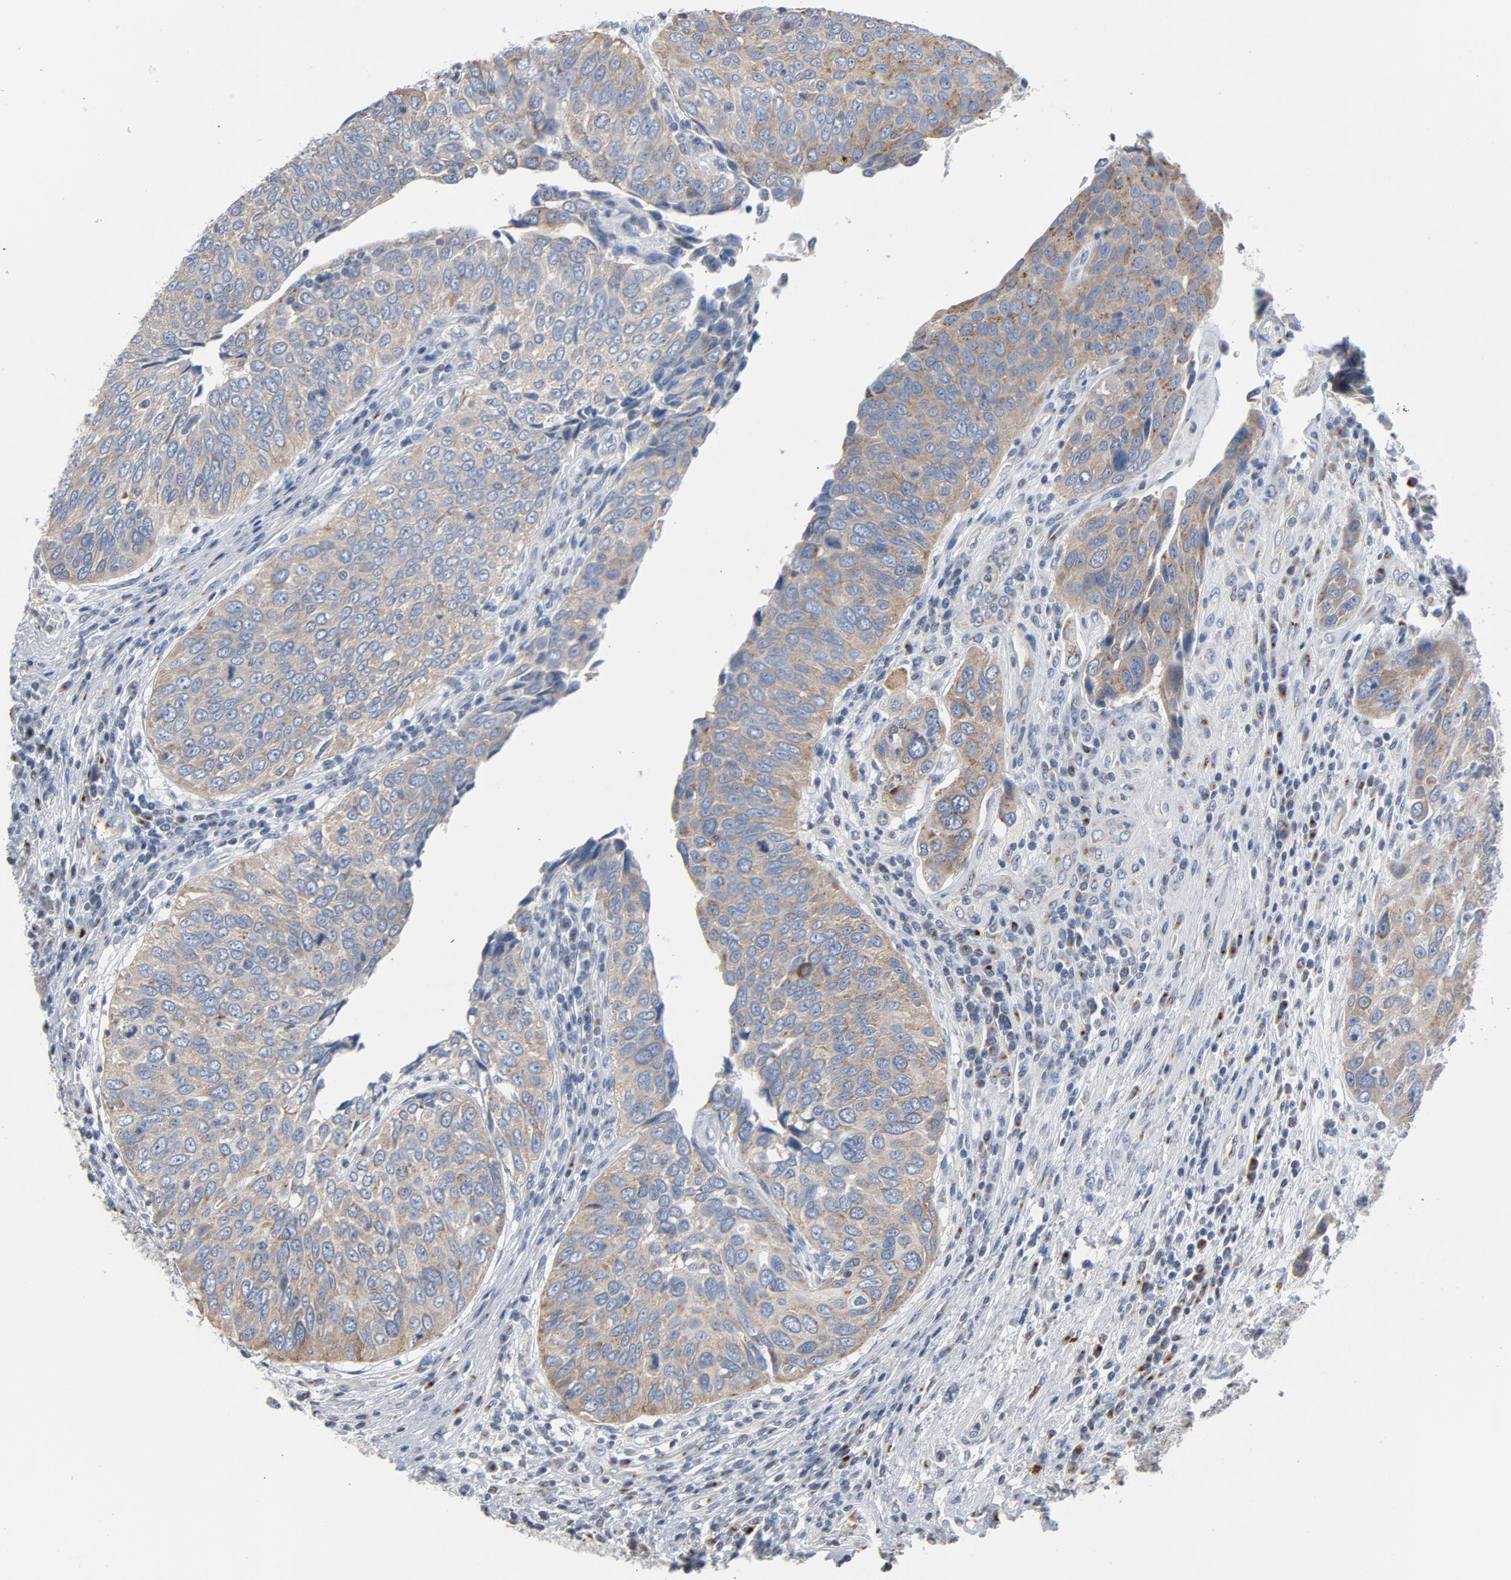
{"staining": {"intensity": "moderate", "quantity": ">75%", "location": "cytoplasmic/membranous"}, "tissue": "urothelial cancer", "cell_type": "Tumor cells", "image_type": "cancer", "snomed": [{"axis": "morphology", "description": "Urothelial carcinoma, High grade"}, {"axis": "topography", "description": "Urinary bladder"}], "caption": "Immunohistochemistry (IHC) (DAB (3,3'-diaminobenzidine)) staining of high-grade urothelial carcinoma reveals moderate cytoplasmic/membranous protein expression in approximately >75% of tumor cells.", "gene": "YIPF6", "patient": {"sex": "male", "age": 50}}